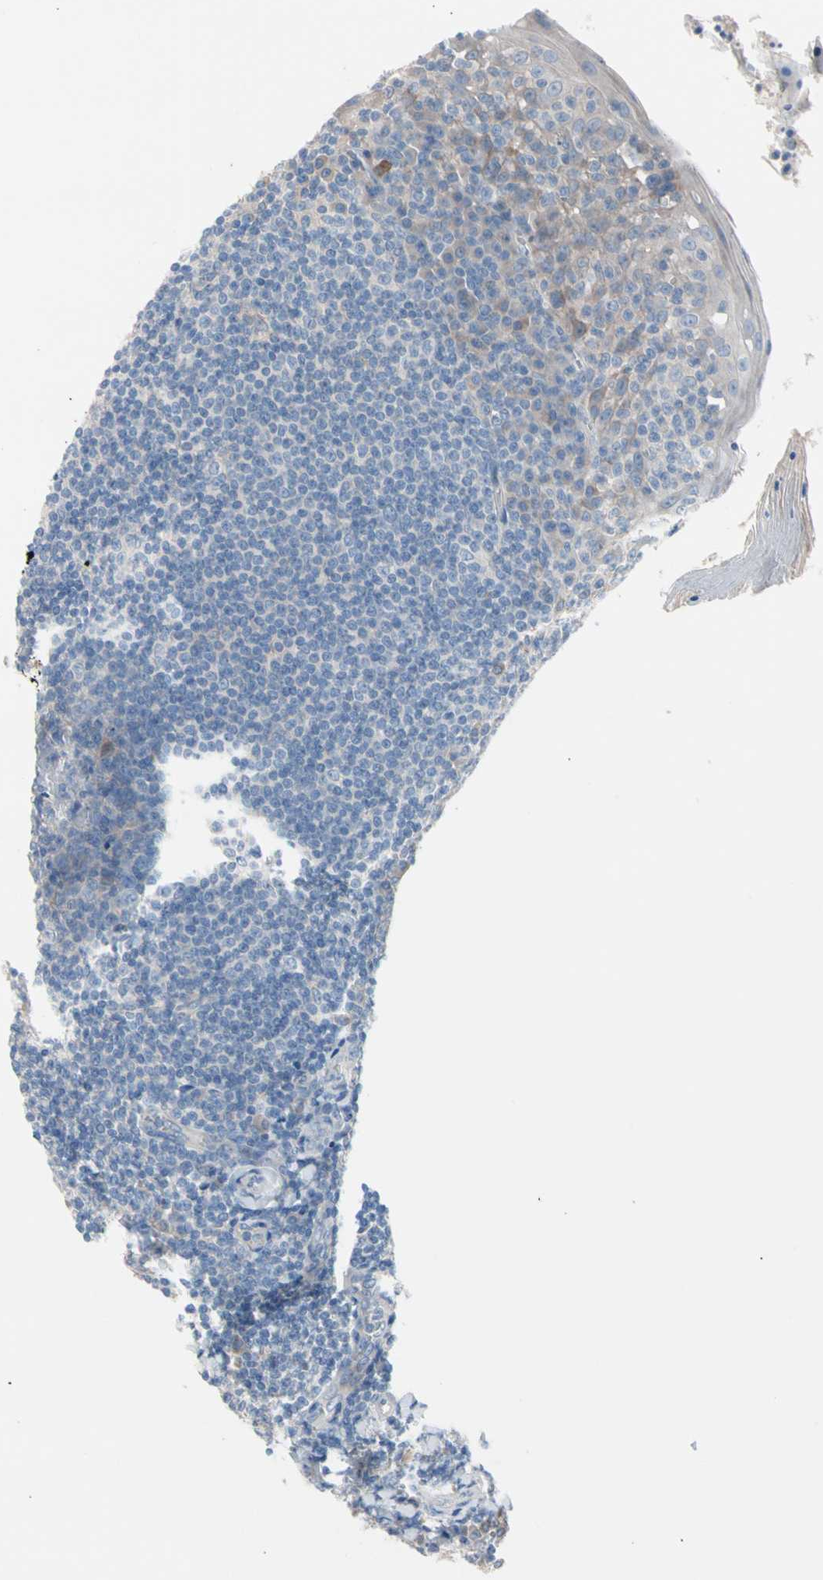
{"staining": {"intensity": "weak", "quantity": "<25%", "location": "cytoplasmic/membranous"}, "tissue": "tonsil", "cell_type": "Germinal center cells", "image_type": "normal", "snomed": [{"axis": "morphology", "description": "Normal tissue, NOS"}, {"axis": "topography", "description": "Tonsil"}], "caption": "Micrograph shows no protein positivity in germinal center cells of unremarkable tonsil.", "gene": "CASQ1", "patient": {"sex": "male", "age": 31}}